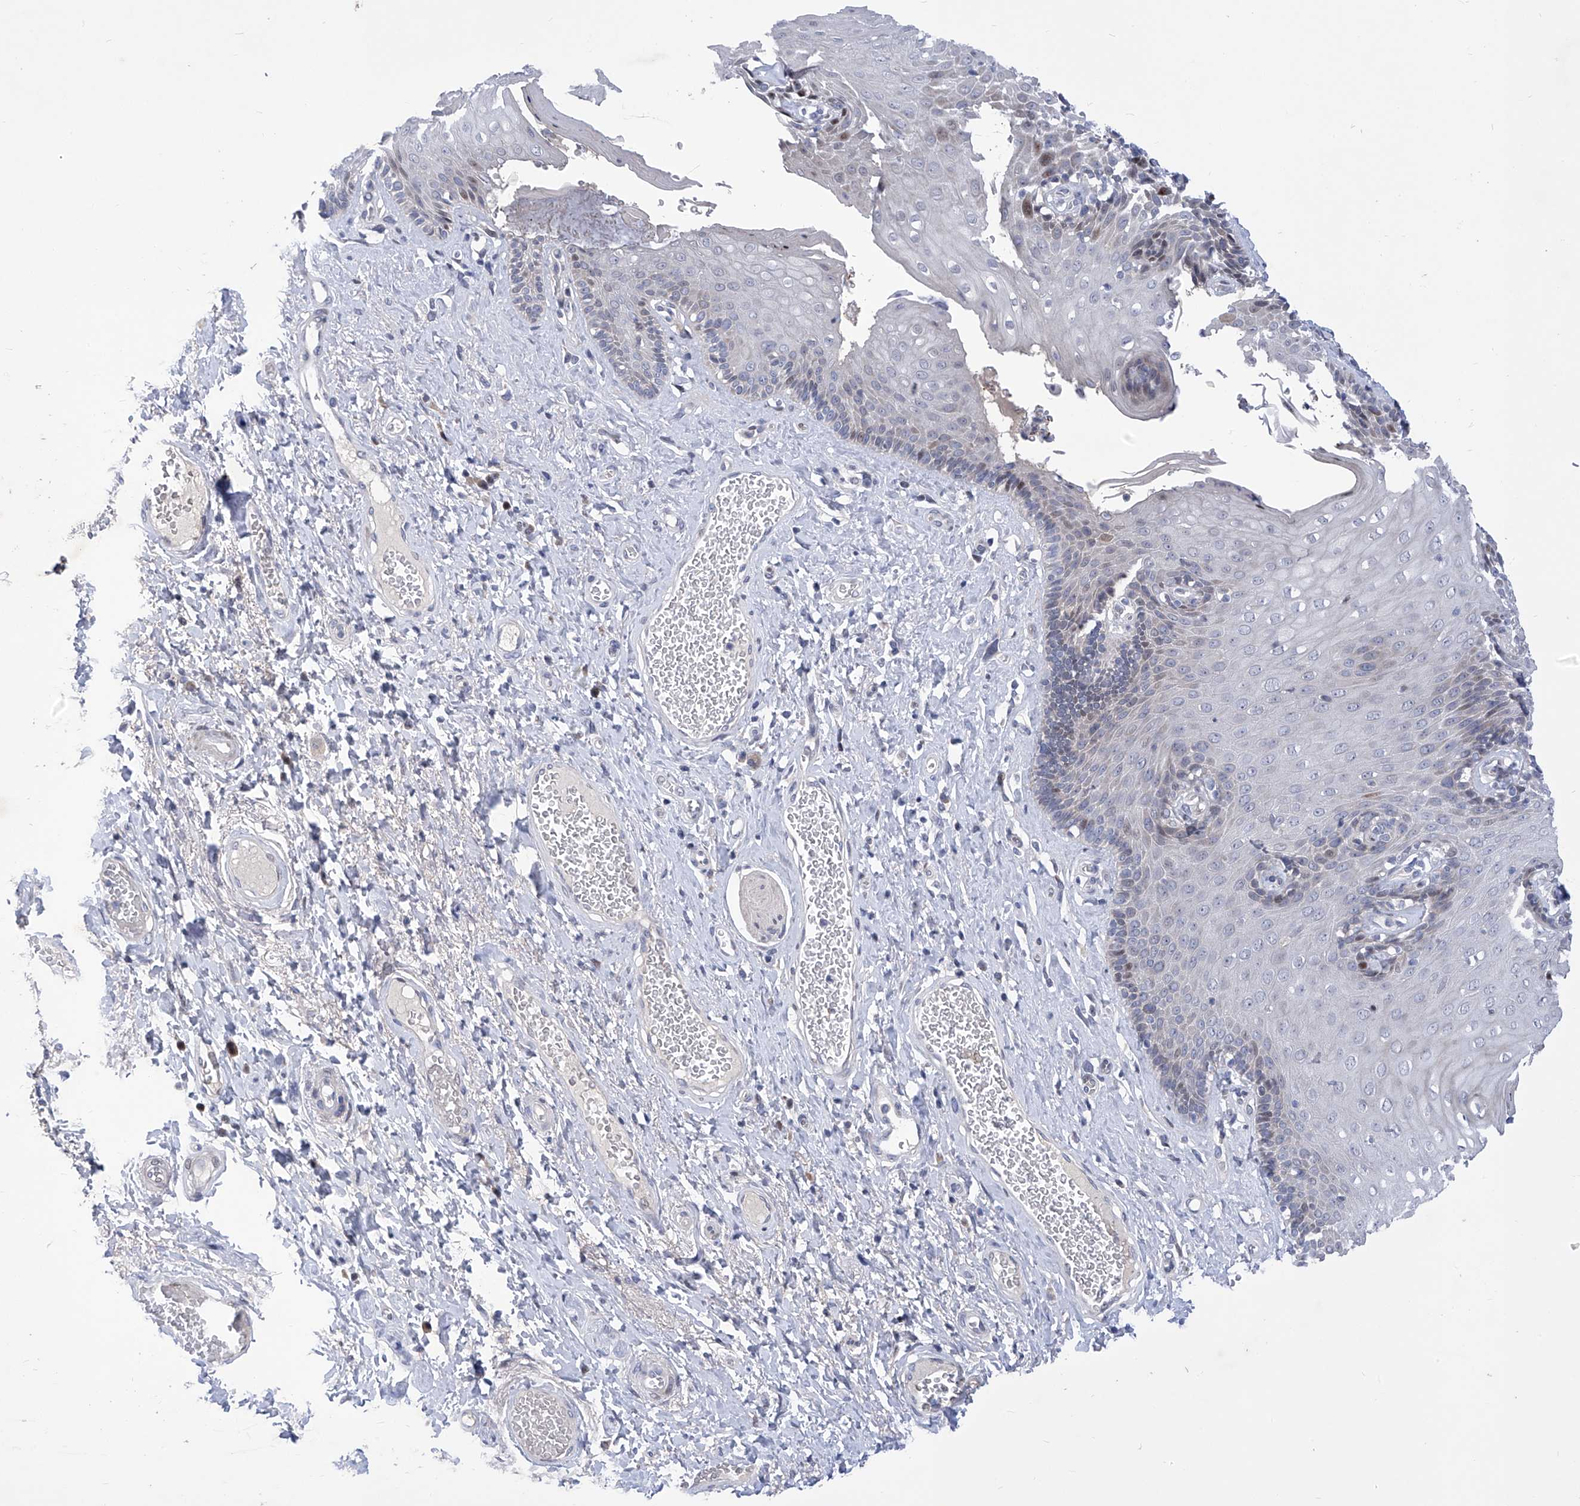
{"staining": {"intensity": "moderate", "quantity": "<25%", "location": "cytoplasmic/membranous,nuclear"}, "tissue": "skin", "cell_type": "Epidermal cells", "image_type": "normal", "snomed": [{"axis": "morphology", "description": "Normal tissue, NOS"}, {"axis": "topography", "description": "Anal"}], "caption": "Skin stained with DAB (3,3'-diaminobenzidine) immunohistochemistry (IHC) demonstrates low levels of moderate cytoplasmic/membranous,nuclear staining in approximately <25% of epidermal cells. The staining is performed using DAB (3,3'-diaminobenzidine) brown chromogen to label protein expression. The nuclei are counter-stained blue using hematoxylin.", "gene": "NUFIP1", "patient": {"sex": "male", "age": 69}}